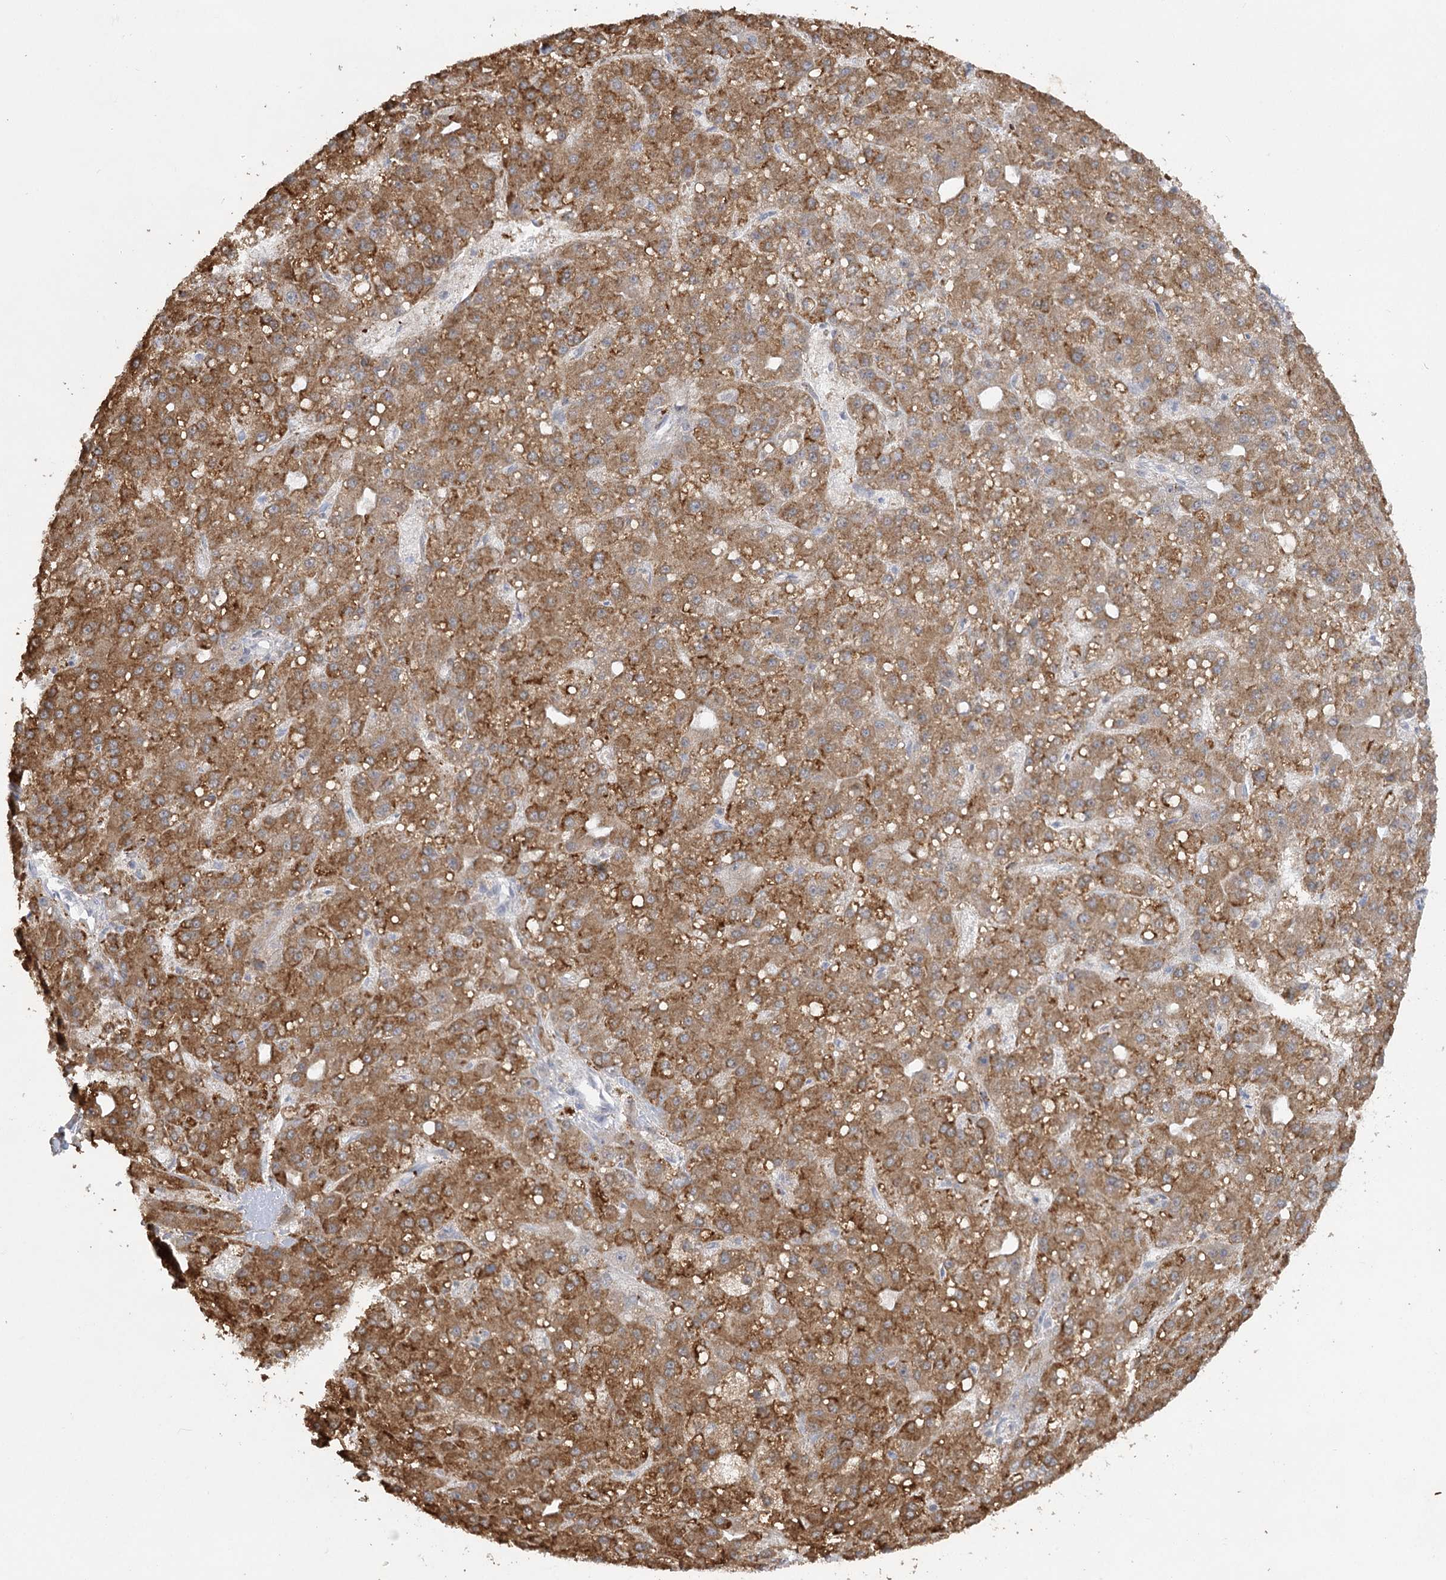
{"staining": {"intensity": "moderate", "quantity": ">75%", "location": "cytoplasmic/membranous"}, "tissue": "liver cancer", "cell_type": "Tumor cells", "image_type": "cancer", "snomed": [{"axis": "morphology", "description": "Carcinoma, Hepatocellular, NOS"}, {"axis": "topography", "description": "Liver"}], "caption": "IHC of liver hepatocellular carcinoma exhibits medium levels of moderate cytoplasmic/membranous staining in approximately >75% of tumor cells.", "gene": "TRAF3IP1", "patient": {"sex": "male", "age": 67}}